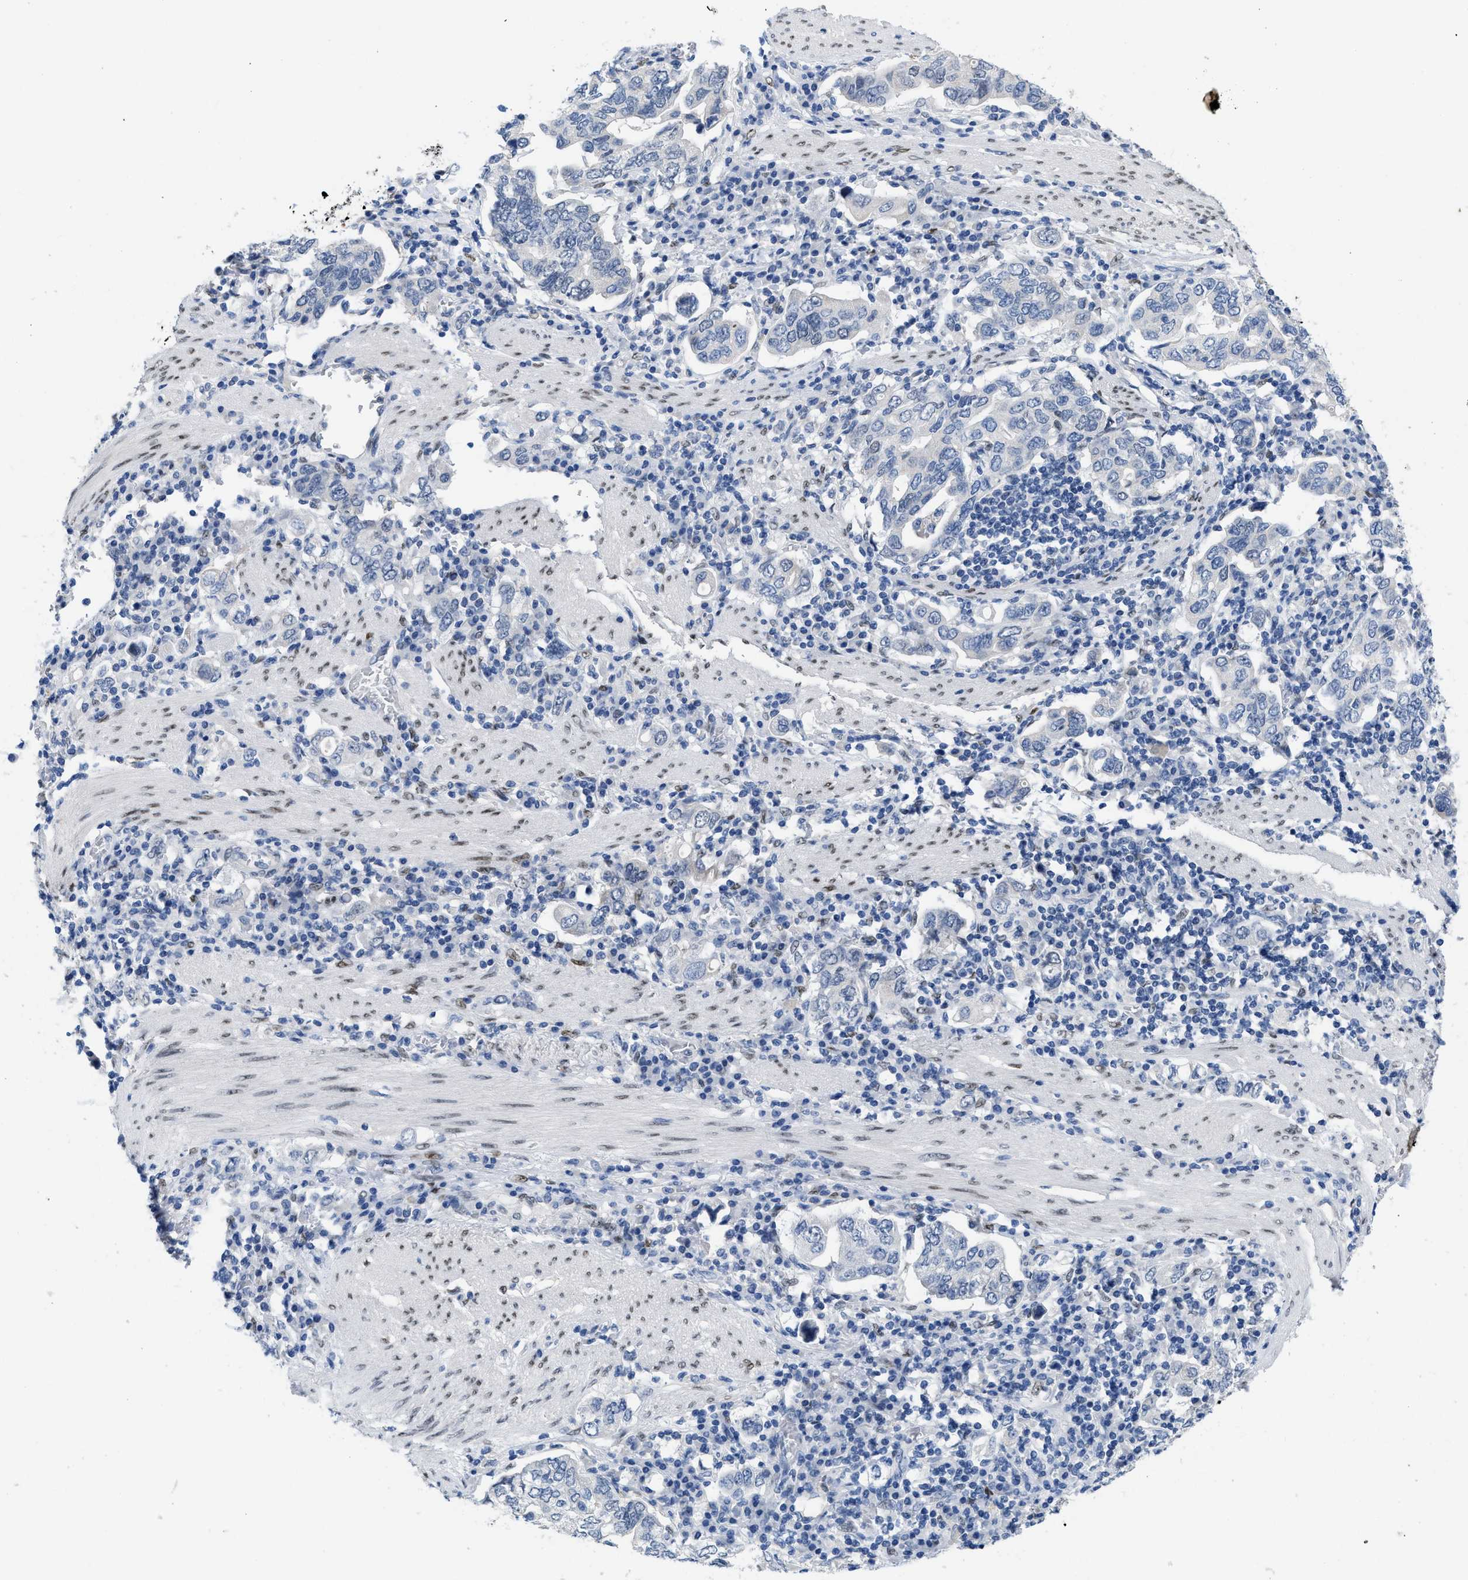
{"staining": {"intensity": "negative", "quantity": "none", "location": "none"}, "tissue": "stomach cancer", "cell_type": "Tumor cells", "image_type": "cancer", "snomed": [{"axis": "morphology", "description": "Adenocarcinoma, NOS"}, {"axis": "topography", "description": "Stomach, upper"}], "caption": "Tumor cells are negative for brown protein staining in stomach adenocarcinoma.", "gene": "NFIX", "patient": {"sex": "male", "age": 62}}